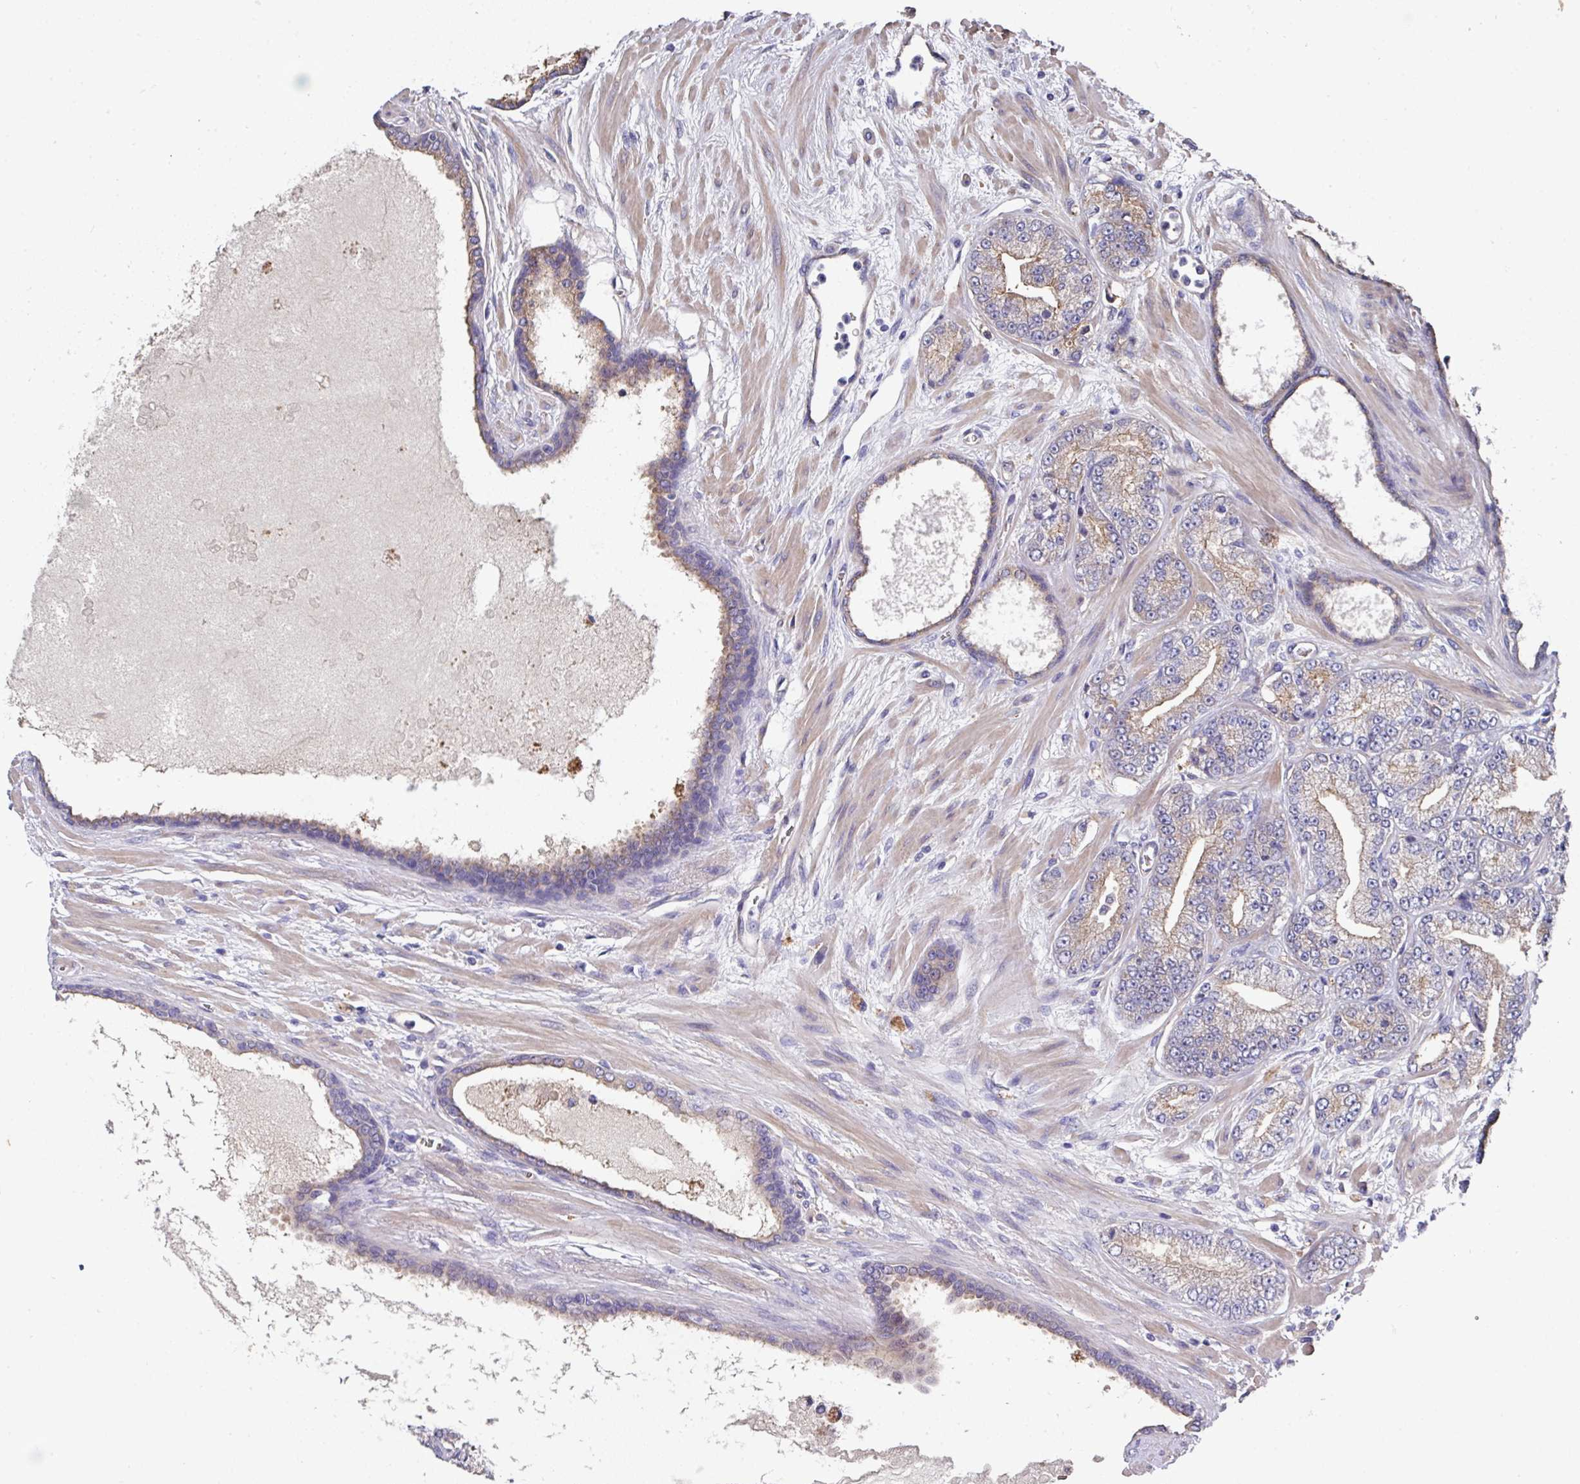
{"staining": {"intensity": "moderate", "quantity": "25%-75%", "location": "cytoplasmic/membranous"}, "tissue": "prostate cancer", "cell_type": "Tumor cells", "image_type": "cancer", "snomed": [{"axis": "morphology", "description": "Adenocarcinoma, High grade"}, {"axis": "topography", "description": "Prostate"}], "caption": "A medium amount of moderate cytoplasmic/membranous staining is identified in approximately 25%-75% of tumor cells in prostate cancer tissue.", "gene": "PRR5", "patient": {"sex": "male", "age": 68}}